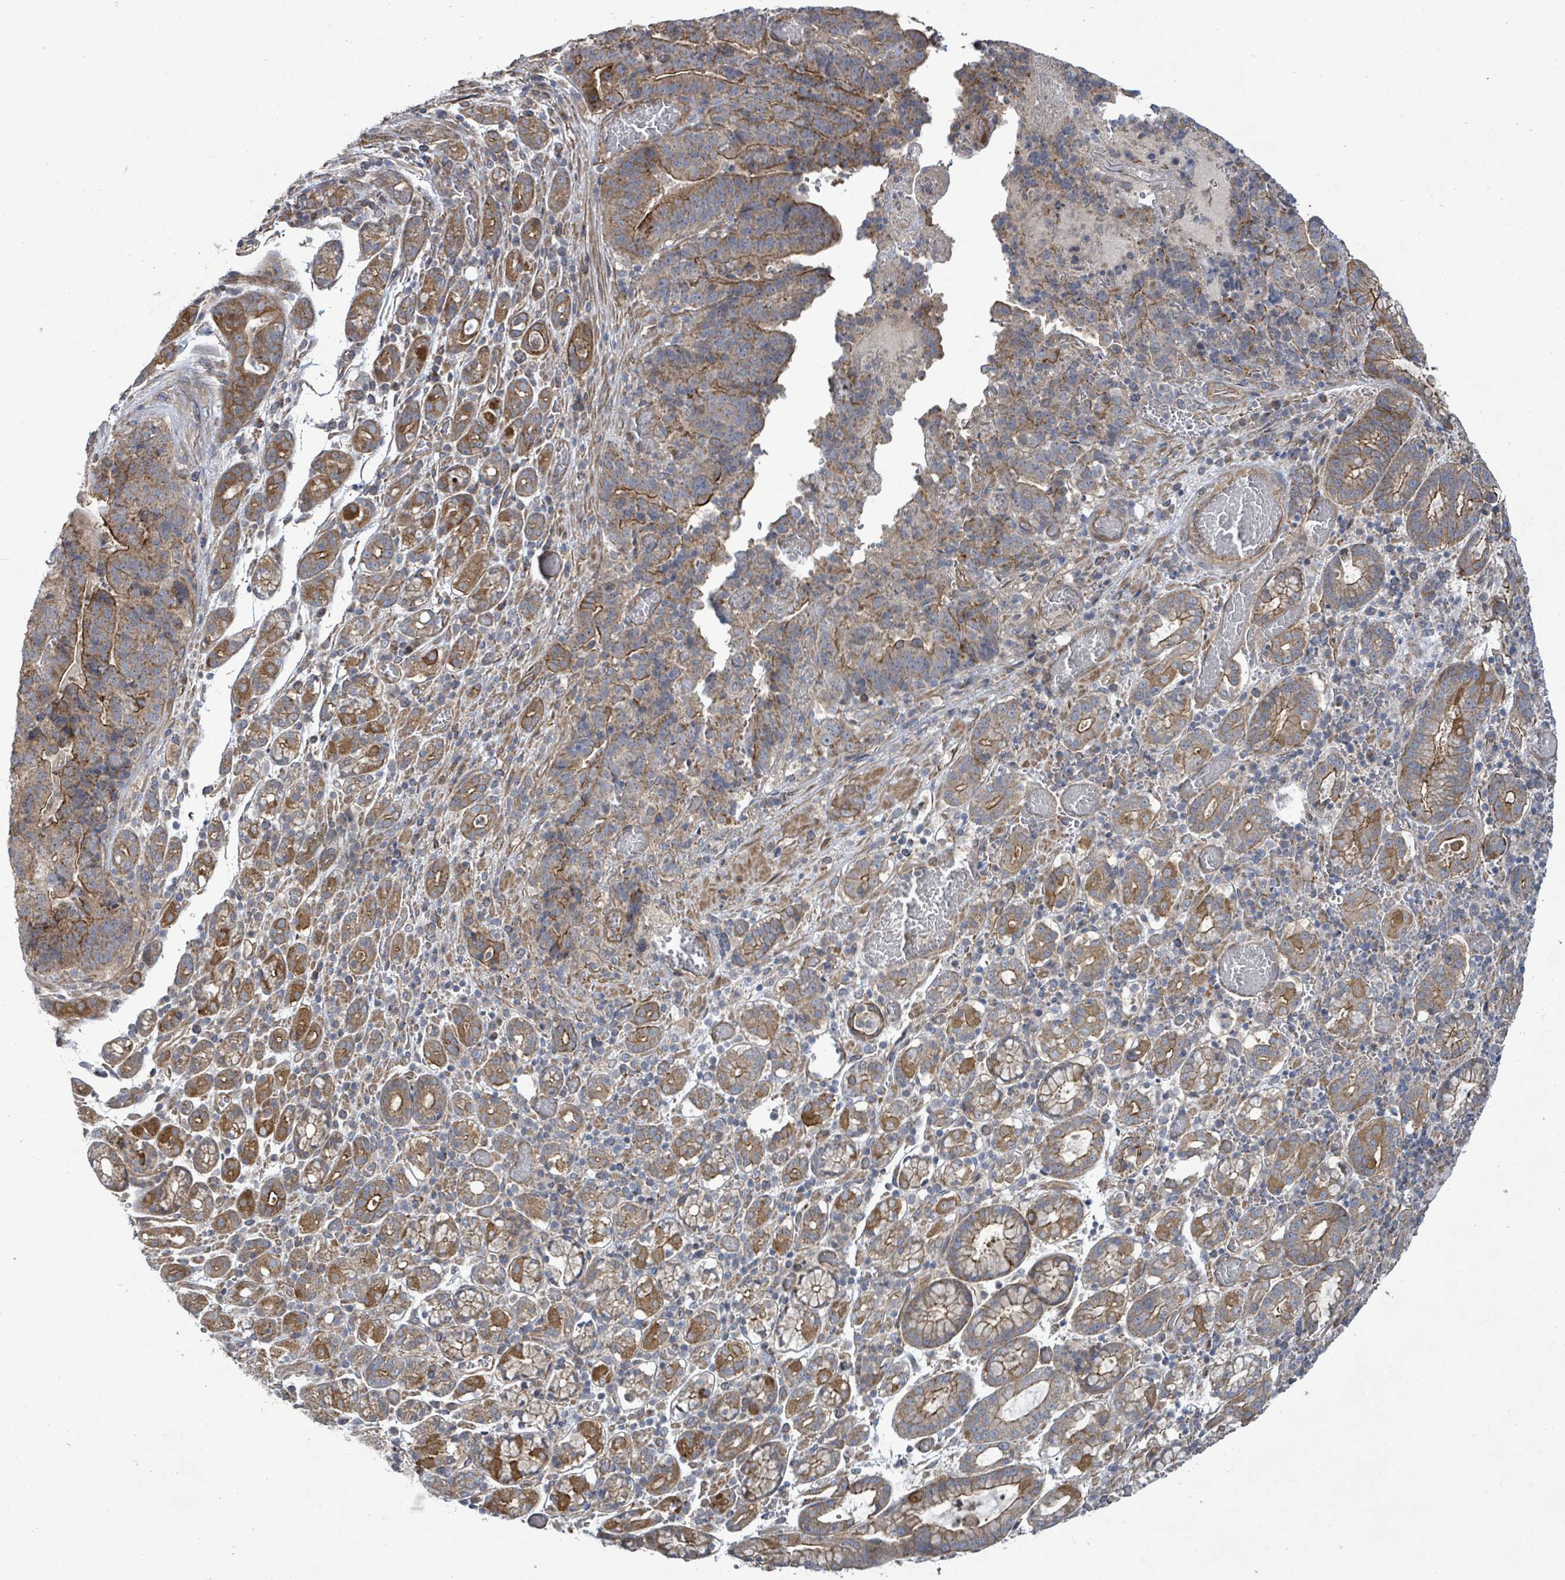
{"staining": {"intensity": "moderate", "quantity": "25%-75%", "location": "cytoplasmic/membranous"}, "tissue": "stomach cancer", "cell_type": "Tumor cells", "image_type": "cancer", "snomed": [{"axis": "morphology", "description": "Adenocarcinoma, NOS"}, {"axis": "topography", "description": "Stomach"}], "caption": "Stomach adenocarcinoma was stained to show a protein in brown. There is medium levels of moderate cytoplasmic/membranous expression in about 25%-75% of tumor cells. The protein is stained brown, and the nuclei are stained in blue (DAB IHC with brightfield microscopy, high magnification).", "gene": "KBTBD11", "patient": {"sex": "male", "age": 48}}